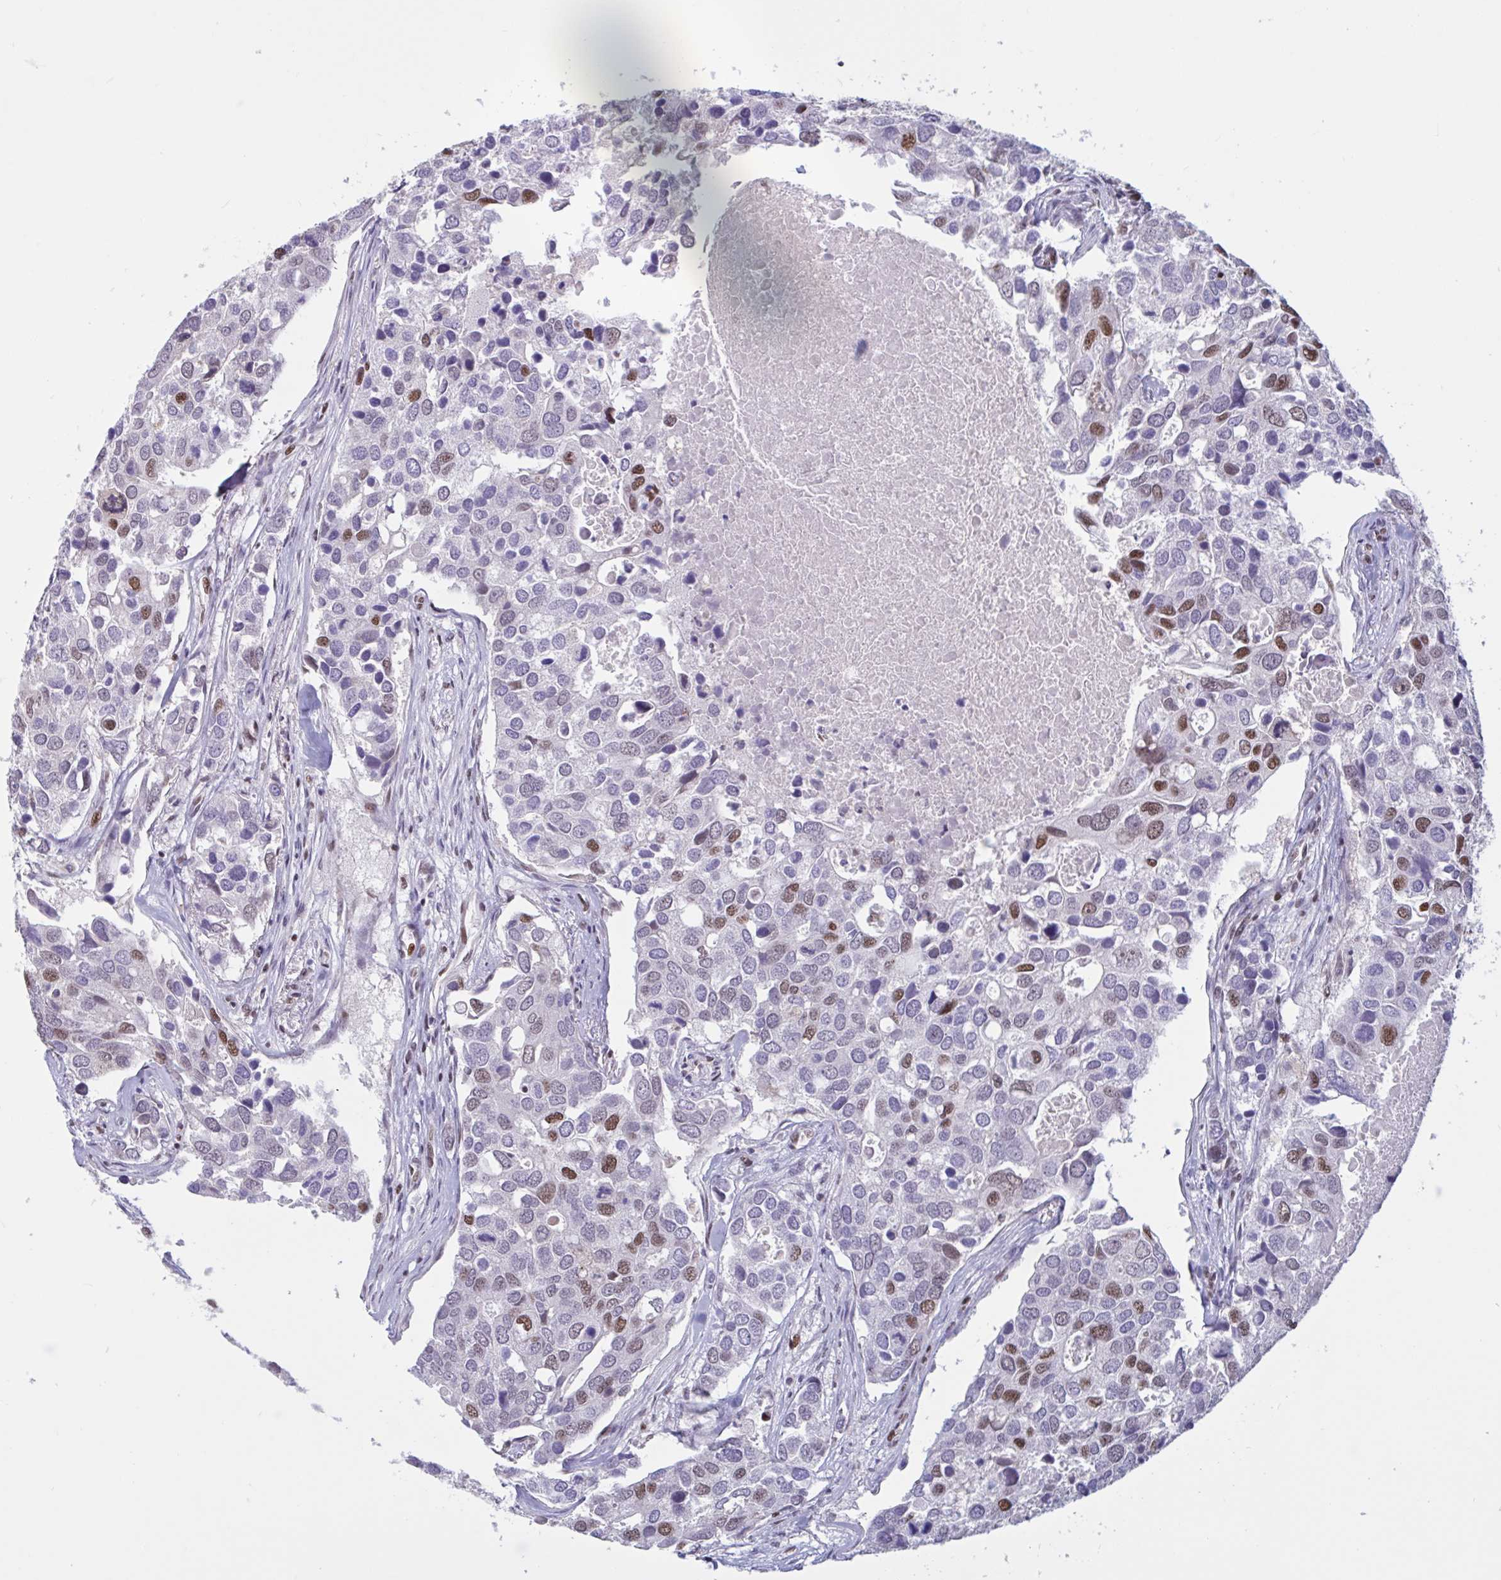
{"staining": {"intensity": "moderate", "quantity": "<25%", "location": "nuclear"}, "tissue": "breast cancer", "cell_type": "Tumor cells", "image_type": "cancer", "snomed": [{"axis": "morphology", "description": "Duct carcinoma"}, {"axis": "topography", "description": "Breast"}], "caption": "Human breast infiltrating ductal carcinoma stained with a brown dye exhibits moderate nuclear positive staining in approximately <25% of tumor cells.", "gene": "CBFA2T2", "patient": {"sex": "female", "age": 83}}